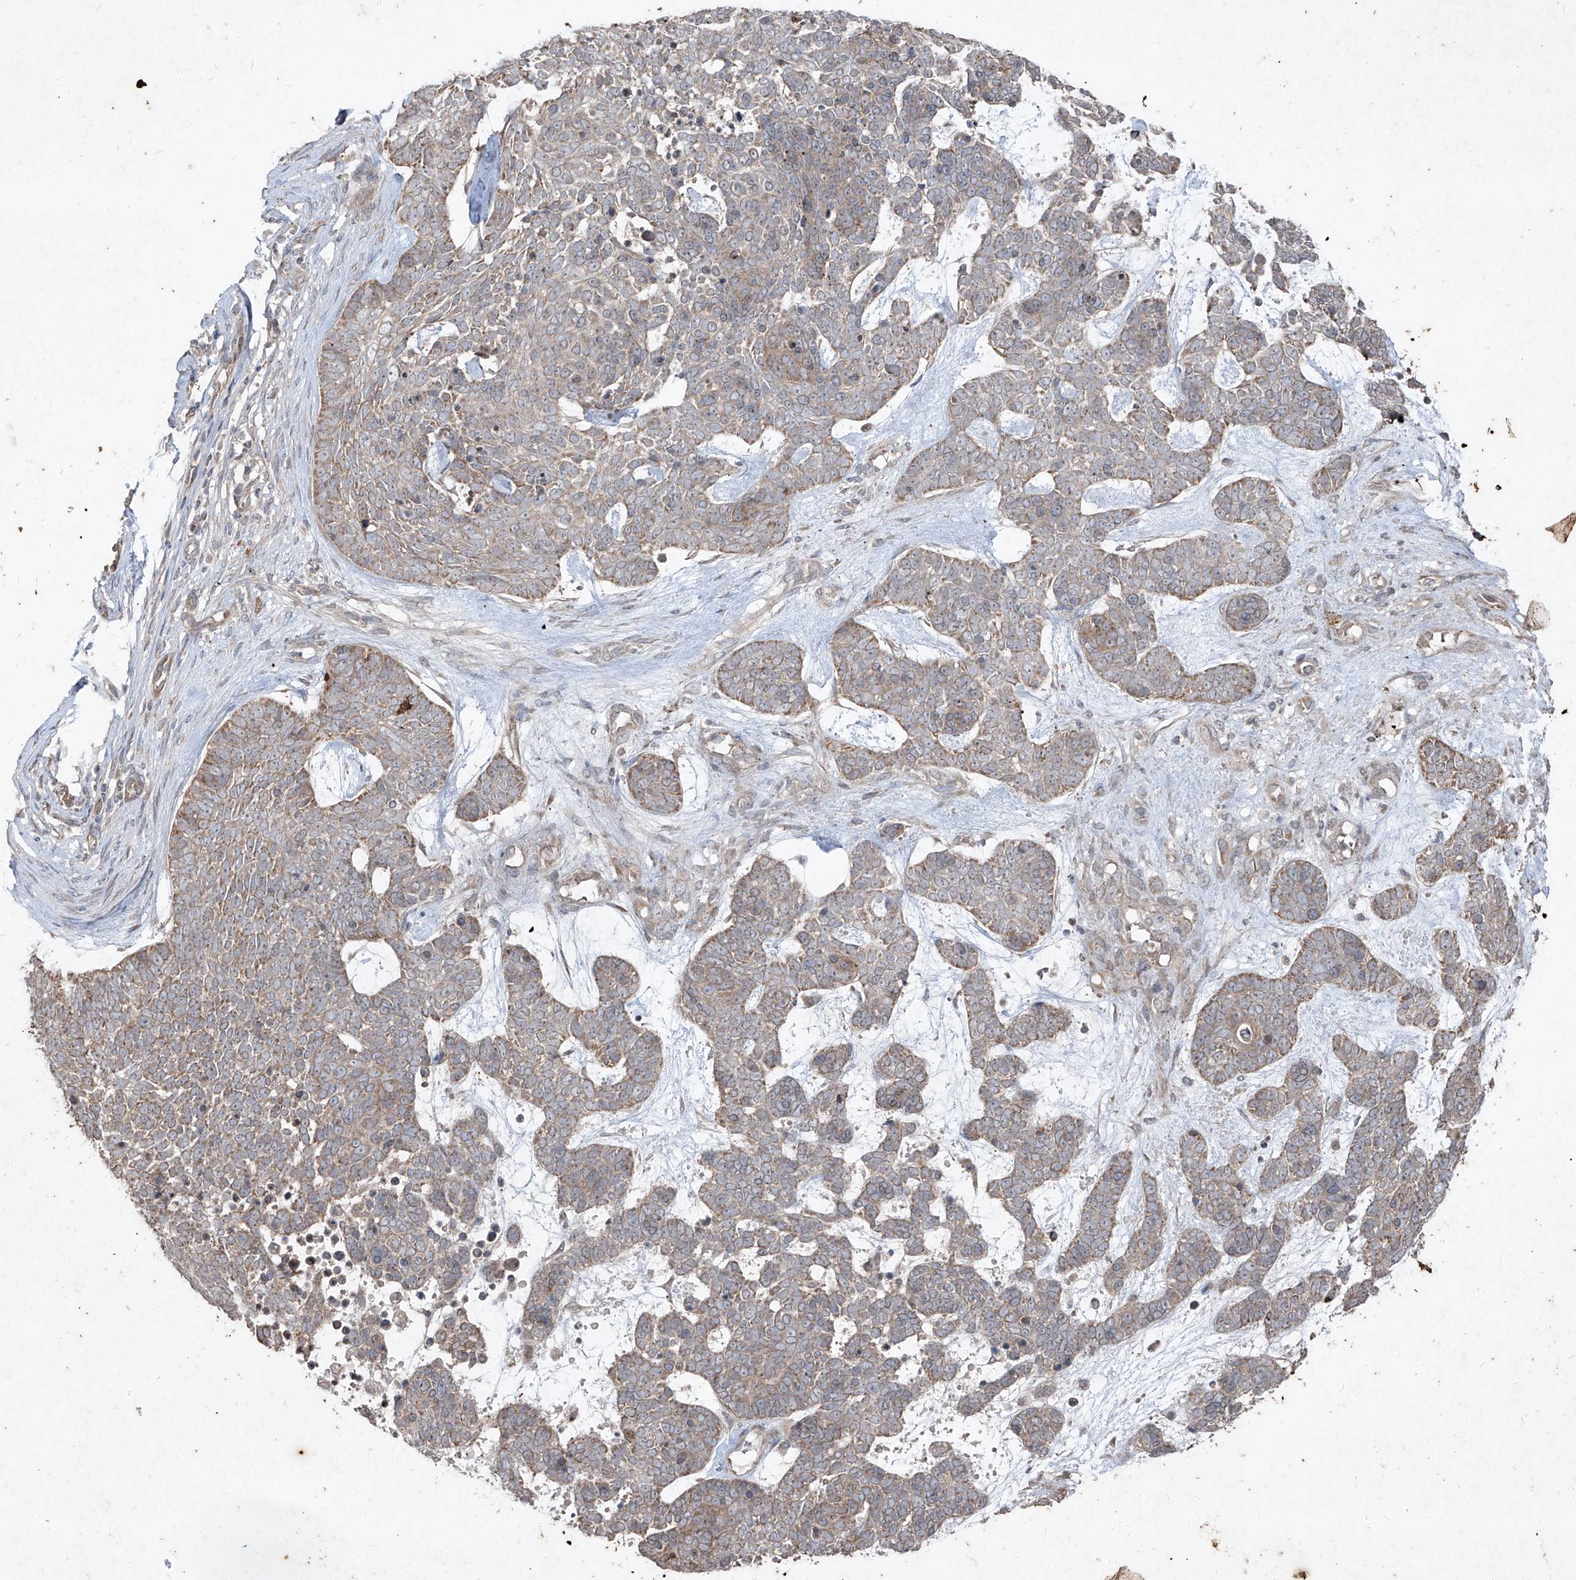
{"staining": {"intensity": "moderate", "quantity": "25%-75%", "location": "cytoplasmic/membranous"}, "tissue": "skin cancer", "cell_type": "Tumor cells", "image_type": "cancer", "snomed": [{"axis": "morphology", "description": "Basal cell carcinoma"}, {"axis": "topography", "description": "Skin"}], "caption": "Skin basal cell carcinoma stained for a protein shows moderate cytoplasmic/membranous positivity in tumor cells. (Brightfield microscopy of DAB IHC at high magnification).", "gene": "ABCD3", "patient": {"sex": "female", "age": 81}}